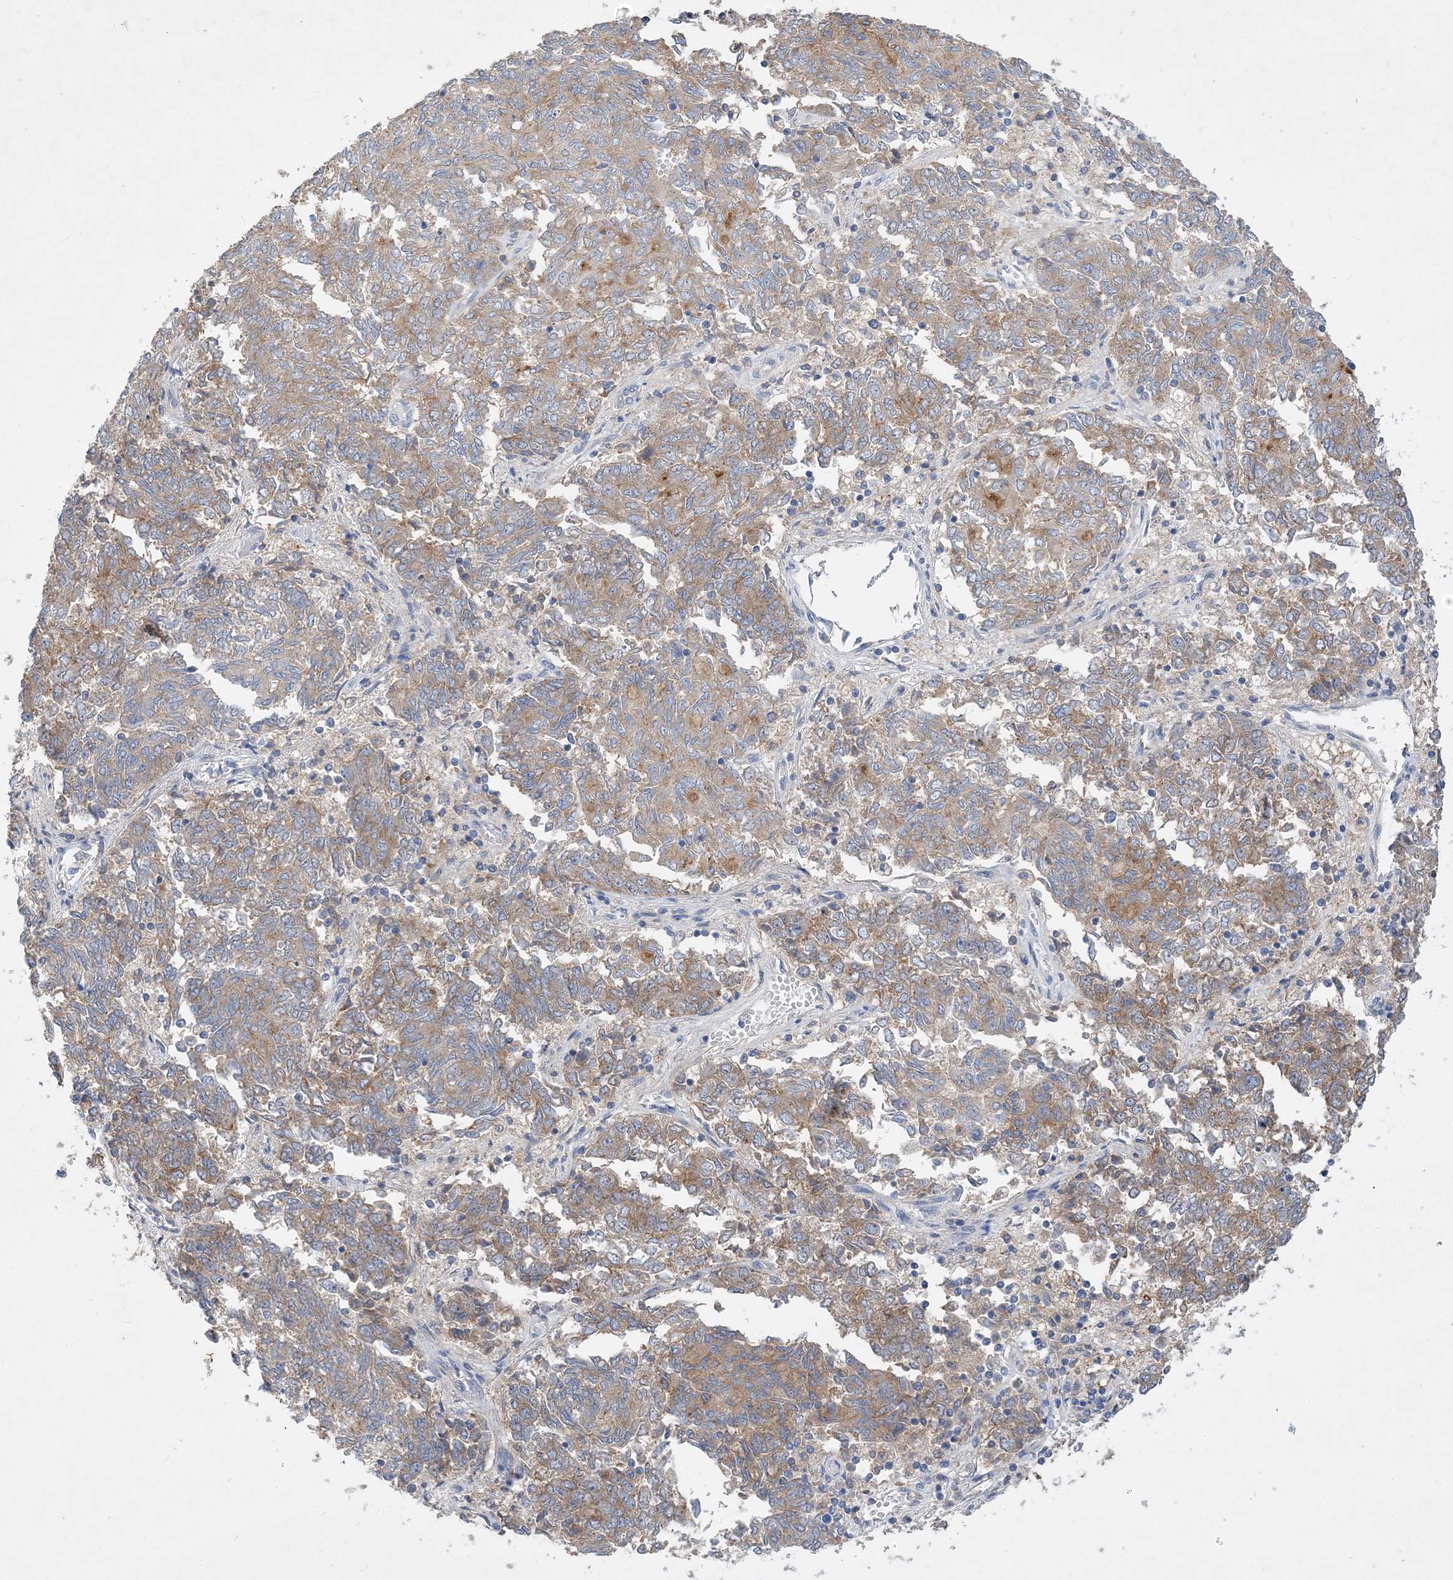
{"staining": {"intensity": "moderate", "quantity": ">75%", "location": "cytoplasmic/membranous"}, "tissue": "endometrial cancer", "cell_type": "Tumor cells", "image_type": "cancer", "snomed": [{"axis": "morphology", "description": "Adenocarcinoma, NOS"}, {"axis": "topography", "description": "Endometrium"}], "caption": "This is a photomicrograph of immunohistochemistry staining of endometrial cancer (adenocarcinoma), which shows moderate positivity in the cytoplasmic/membranous of tumor cells.", "gene": "GRINA", "patient": {"sex": "female", "age": 80}}